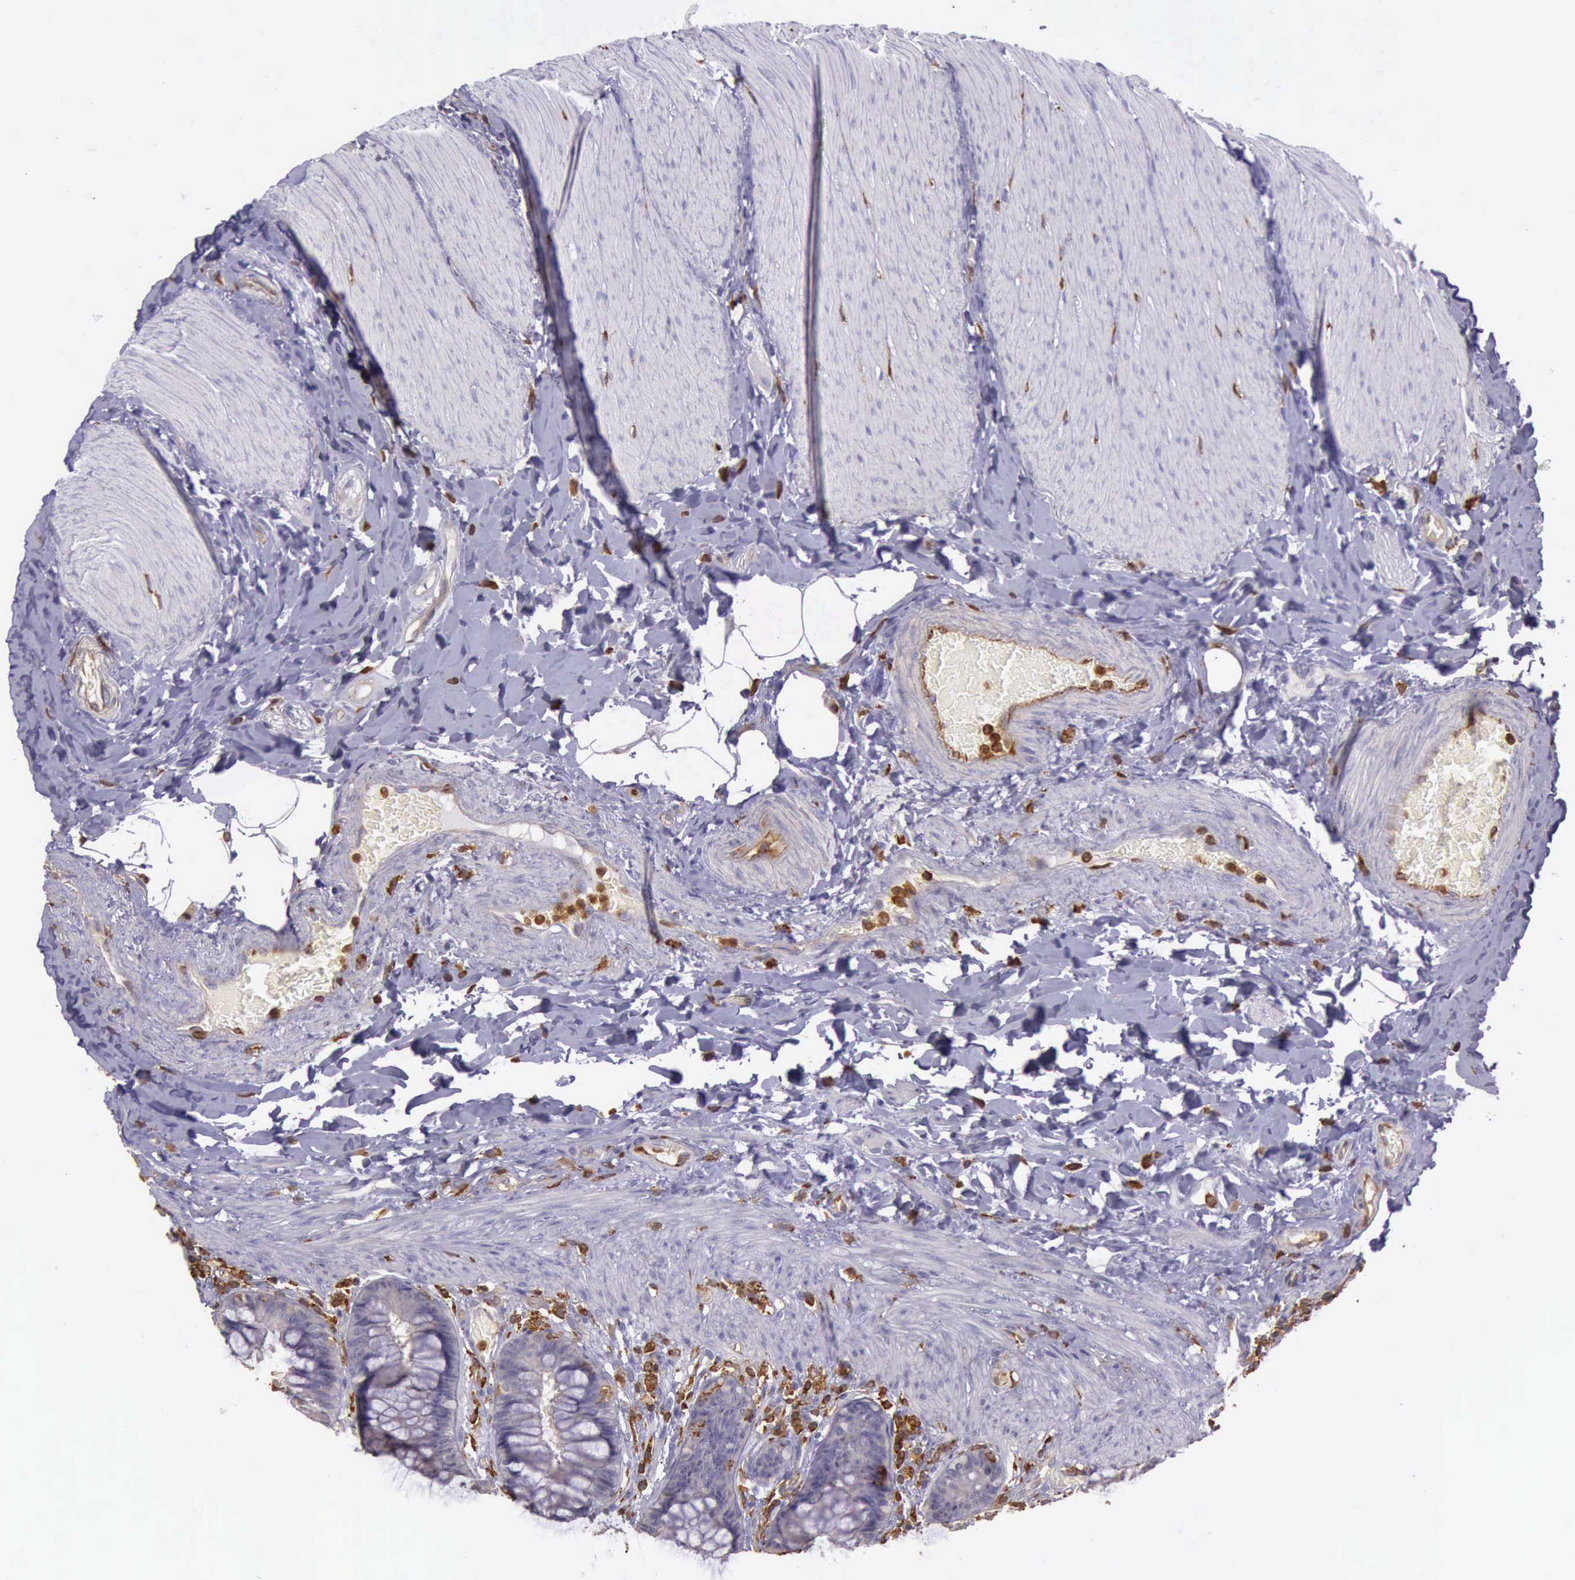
{"staining": {"intensity": "negative", "quantity": "none", "location": "none"}, "tissue": "rectum", "cell_type": "Glandular cells", "image_type": "normal", "snomed": [{"axis": "morphology", "description": "Normal tissue, NOS"}, {"axis": "topography", "description": "Rectum"}], "caption": "A high-resolution micrograph shows IHC staining of normal rectum, which displays no significant expression in glandular cells.", "gene": "ARHGAP4", "patient": {"sex": "female", "age": 46}}